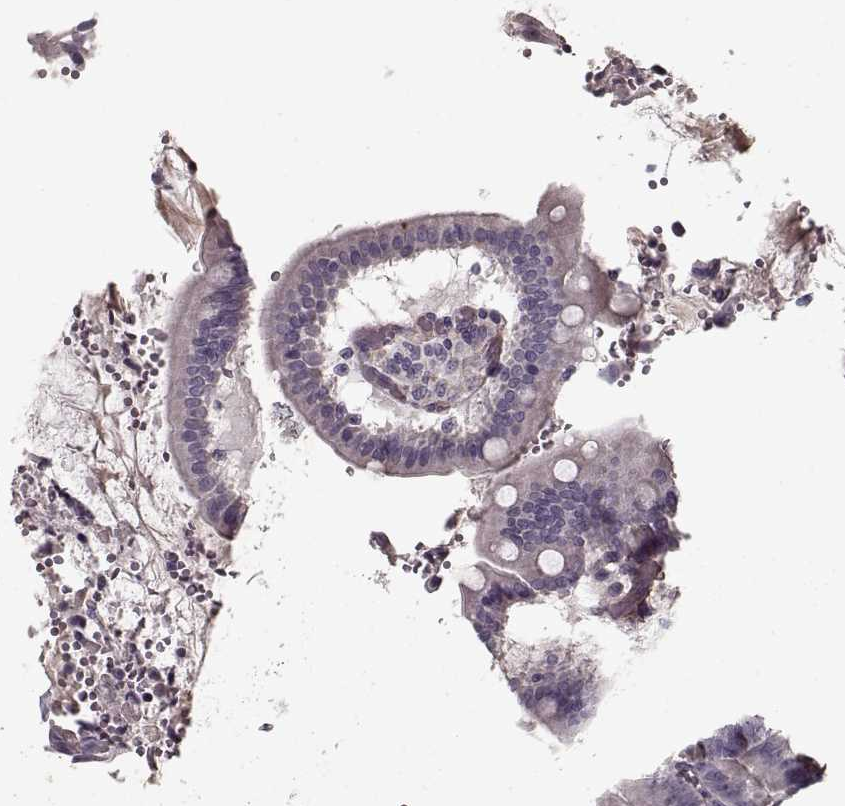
{"staining": {"intensity": "negative", "quantity": "none", "location": "none"}, "tissue": "duodenum", "cell_type": "Glandular cells", "image_type": "normal", "snomed": [{"axis": "morphology", "description": "Normal tissue, NOS"}, {"axis": "topography", "description": "Duodenum"}], "caption": "A high-resolution histopathology image shows immunohistochemistry (IHC) staining of normal duodenum, which exhibits no significant staining in glandular cells.", "gene": "LUM", "patient": {"sex": "female", "age": 62}}